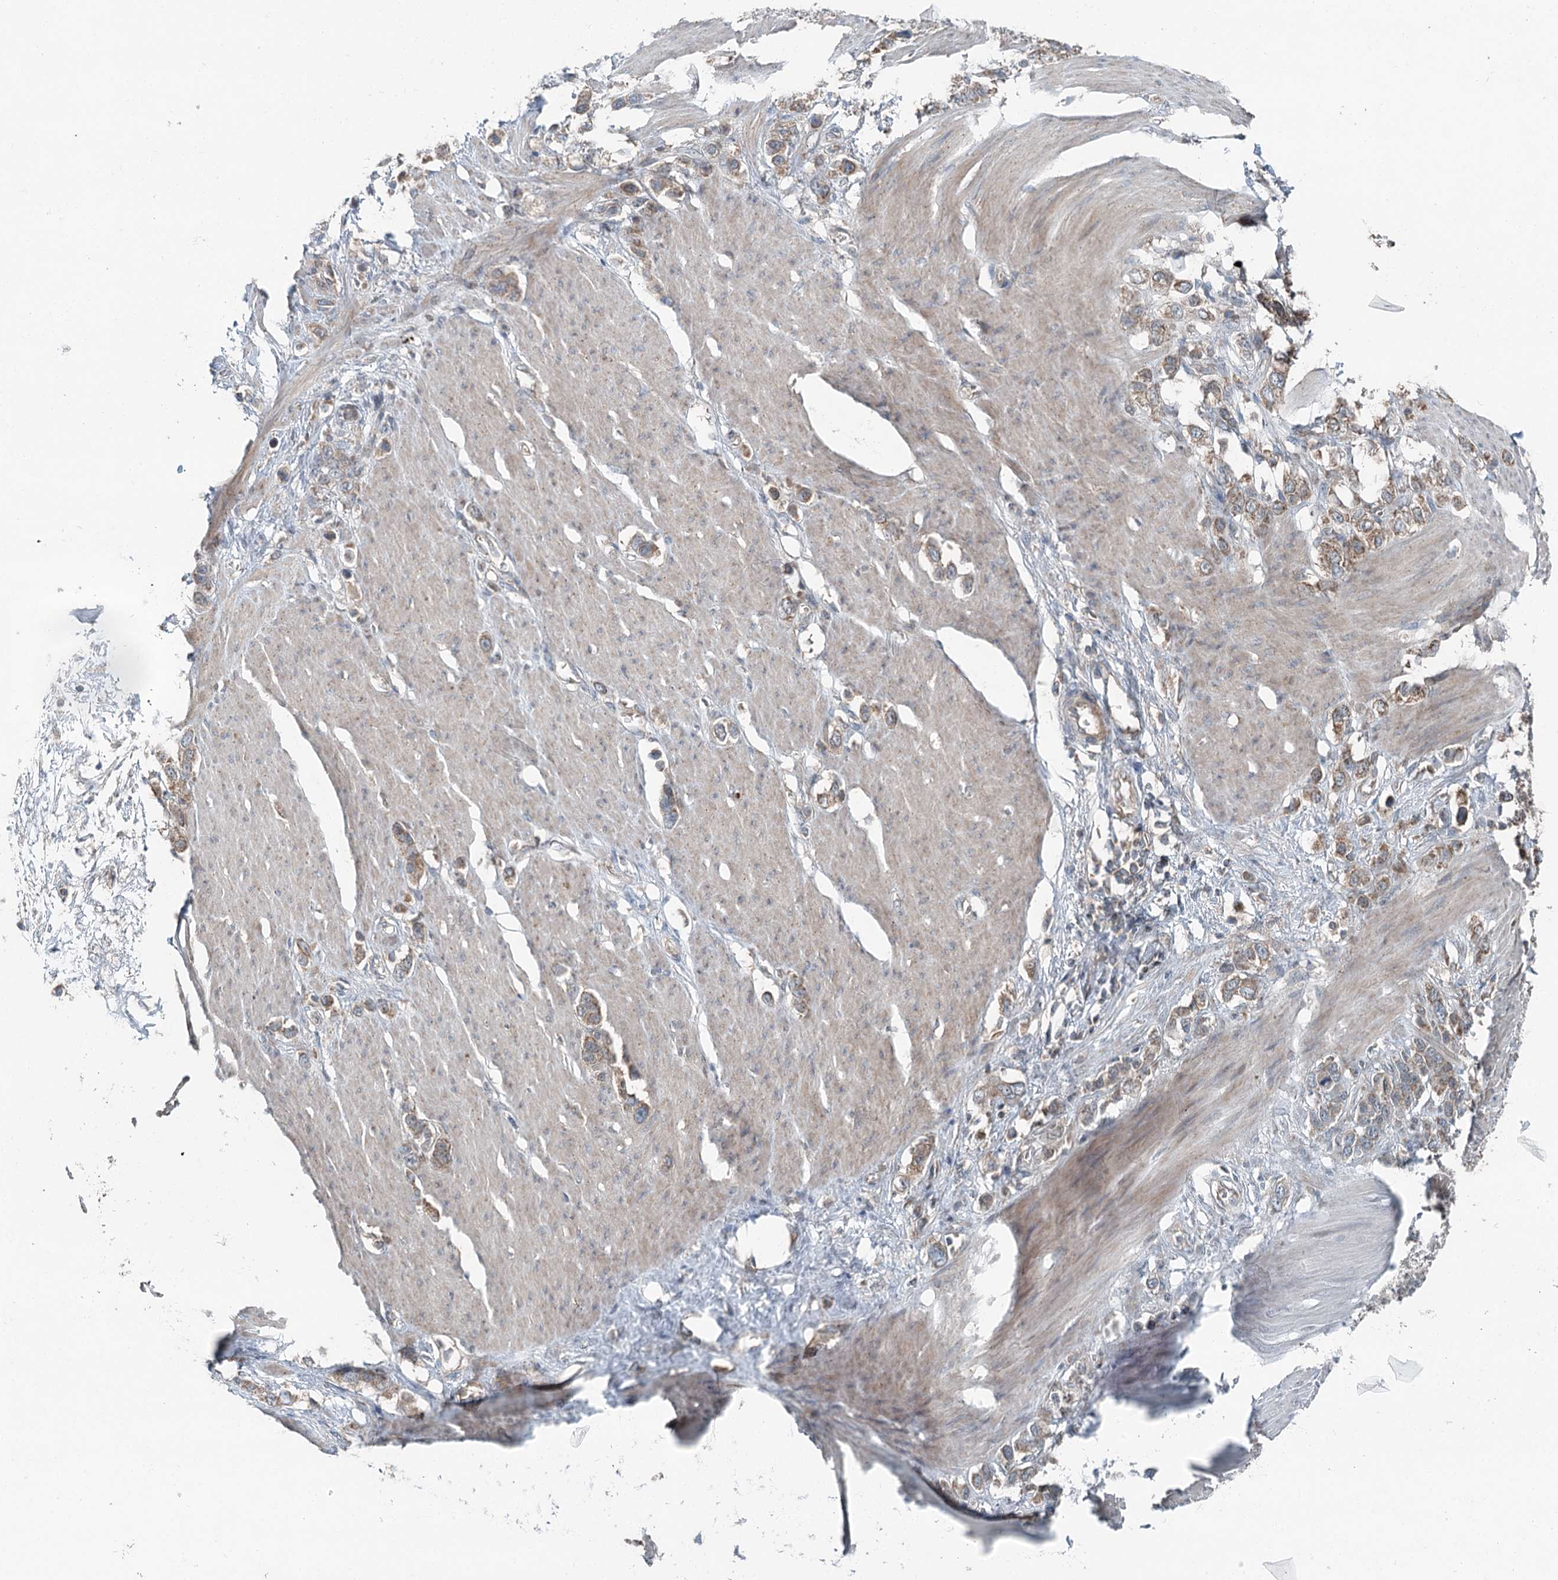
{"staining": {"intensity": "moderate", "quantity": ">75%", "location": "cytoplasmic/membranous"}, "tissue": "stomach cancer", "cell_type": "Tumor cells", "image_type": "cancer", "snomed": [{"axis": "morphology", "description": "Adenocarcinoma, NOS"}, {"axis": "morphology", "description": "Adenocarcinoma, High grade"}, {"axis": "topography", "description": "Stomach, upper"}, {"axis": "topography", "description": "Stomach, lower"}], "caption": "Immunohistochemical staining of stomach adenocarcinoma demonstrates moderate cytoplasmic/membranous protein staining in approximately >75% of tumor cells. Using DAB (brown) and hematoxylin (blue) stains, captured at high magnification using brightfield microscopy.", "gene": "SKIC3", "patient": {"sex": "female", "age": 65}}